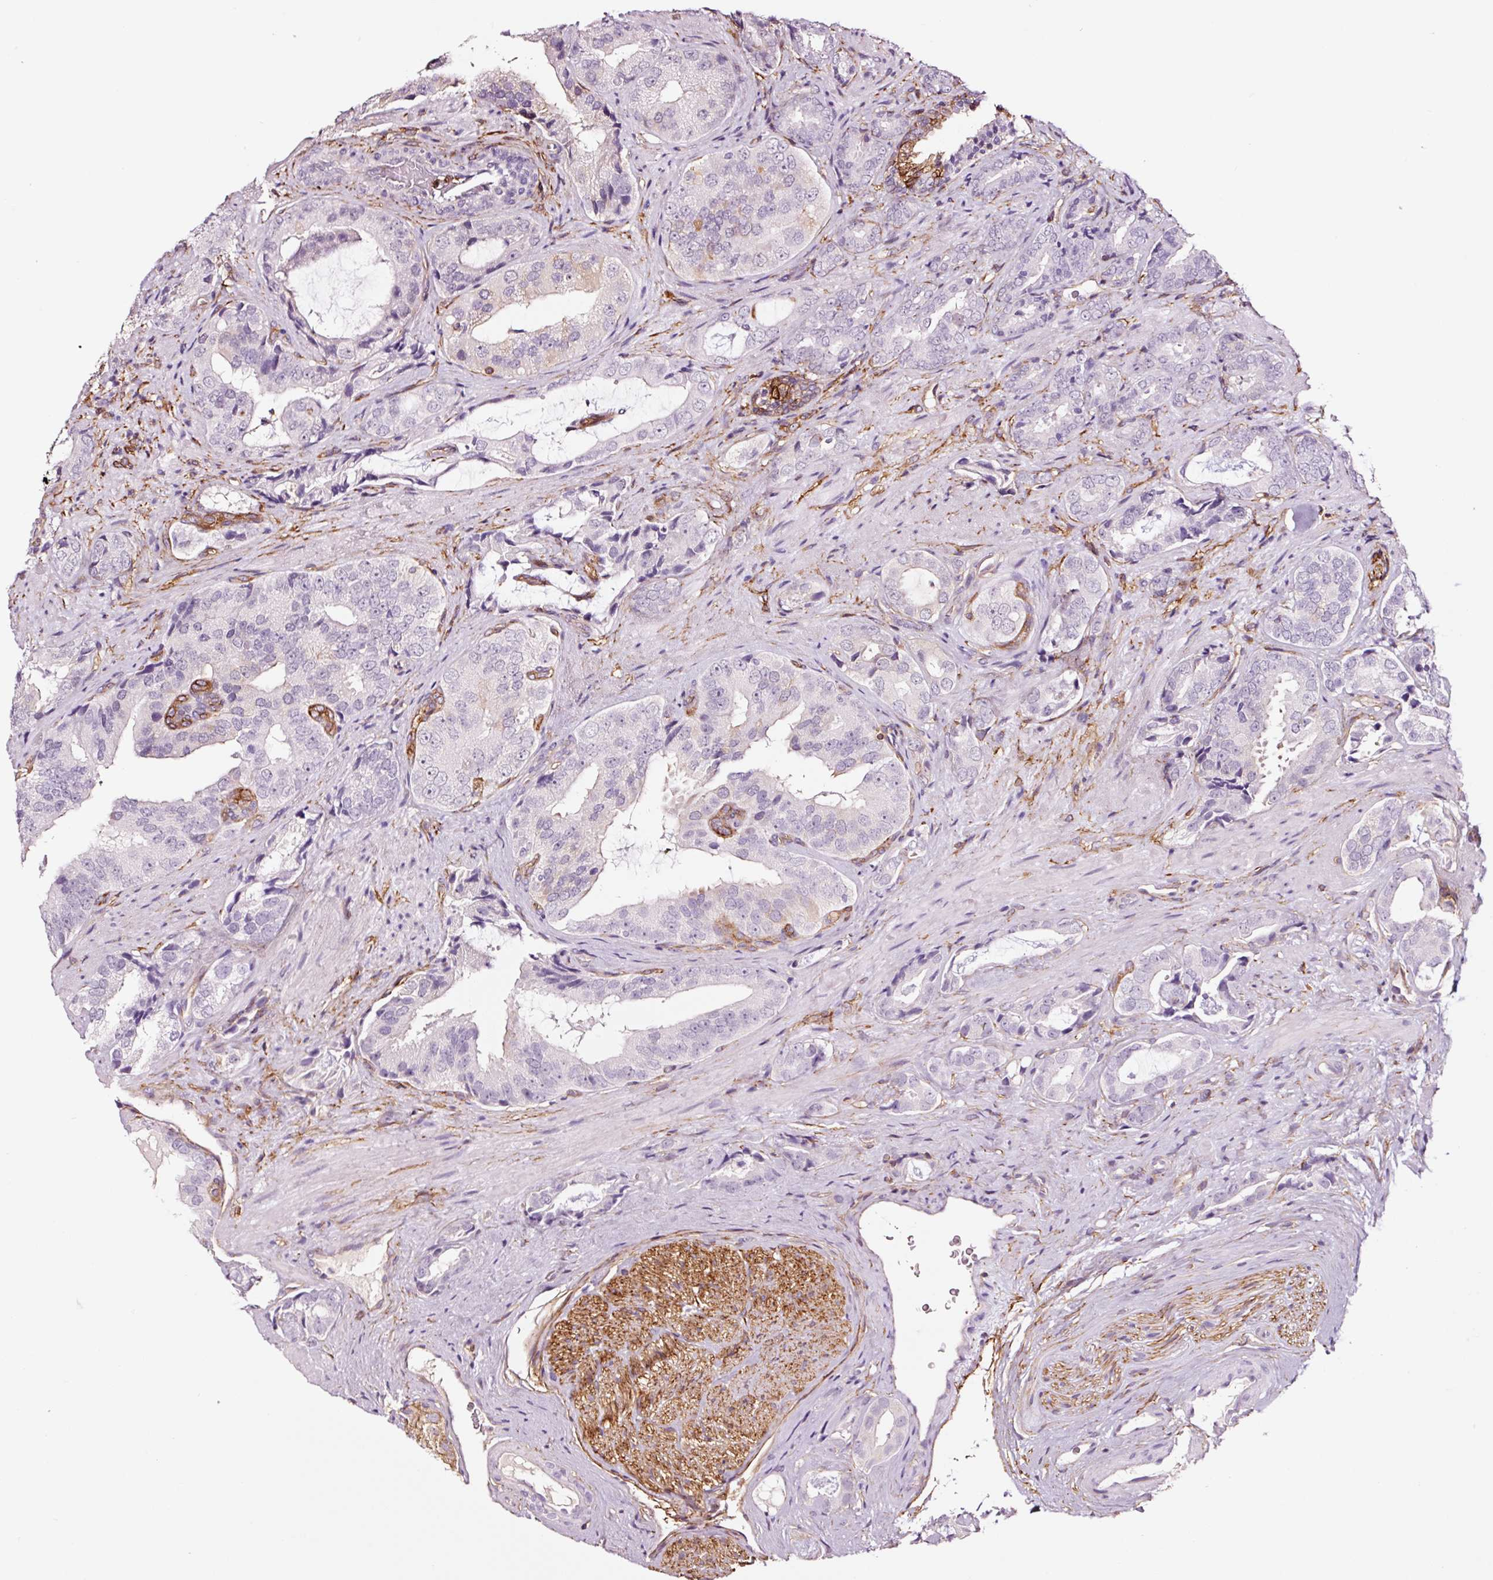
{"staining": {"intensity": "negative", "quantity": "none", "location": "none"}, "tissue": "prostate cancer", "cell_type": "Tumor cells", "image_type": "cancer", "snomed": [{"axis": "morphology", "description": "Adenocarcinoma, High grade"}, {"axis": "topography", "description": "Prostate"}], "caption": "Immunohistochemical staining of prostate cancer exhibits no significant positivity in tumor cells. (DAB (3,3'-diaminobenzidine) immunohistochemistry visualized using brightfield microscopy, high magnification).", "gene": "ADD3", "patient": {"sex": "male", "age": 71}}